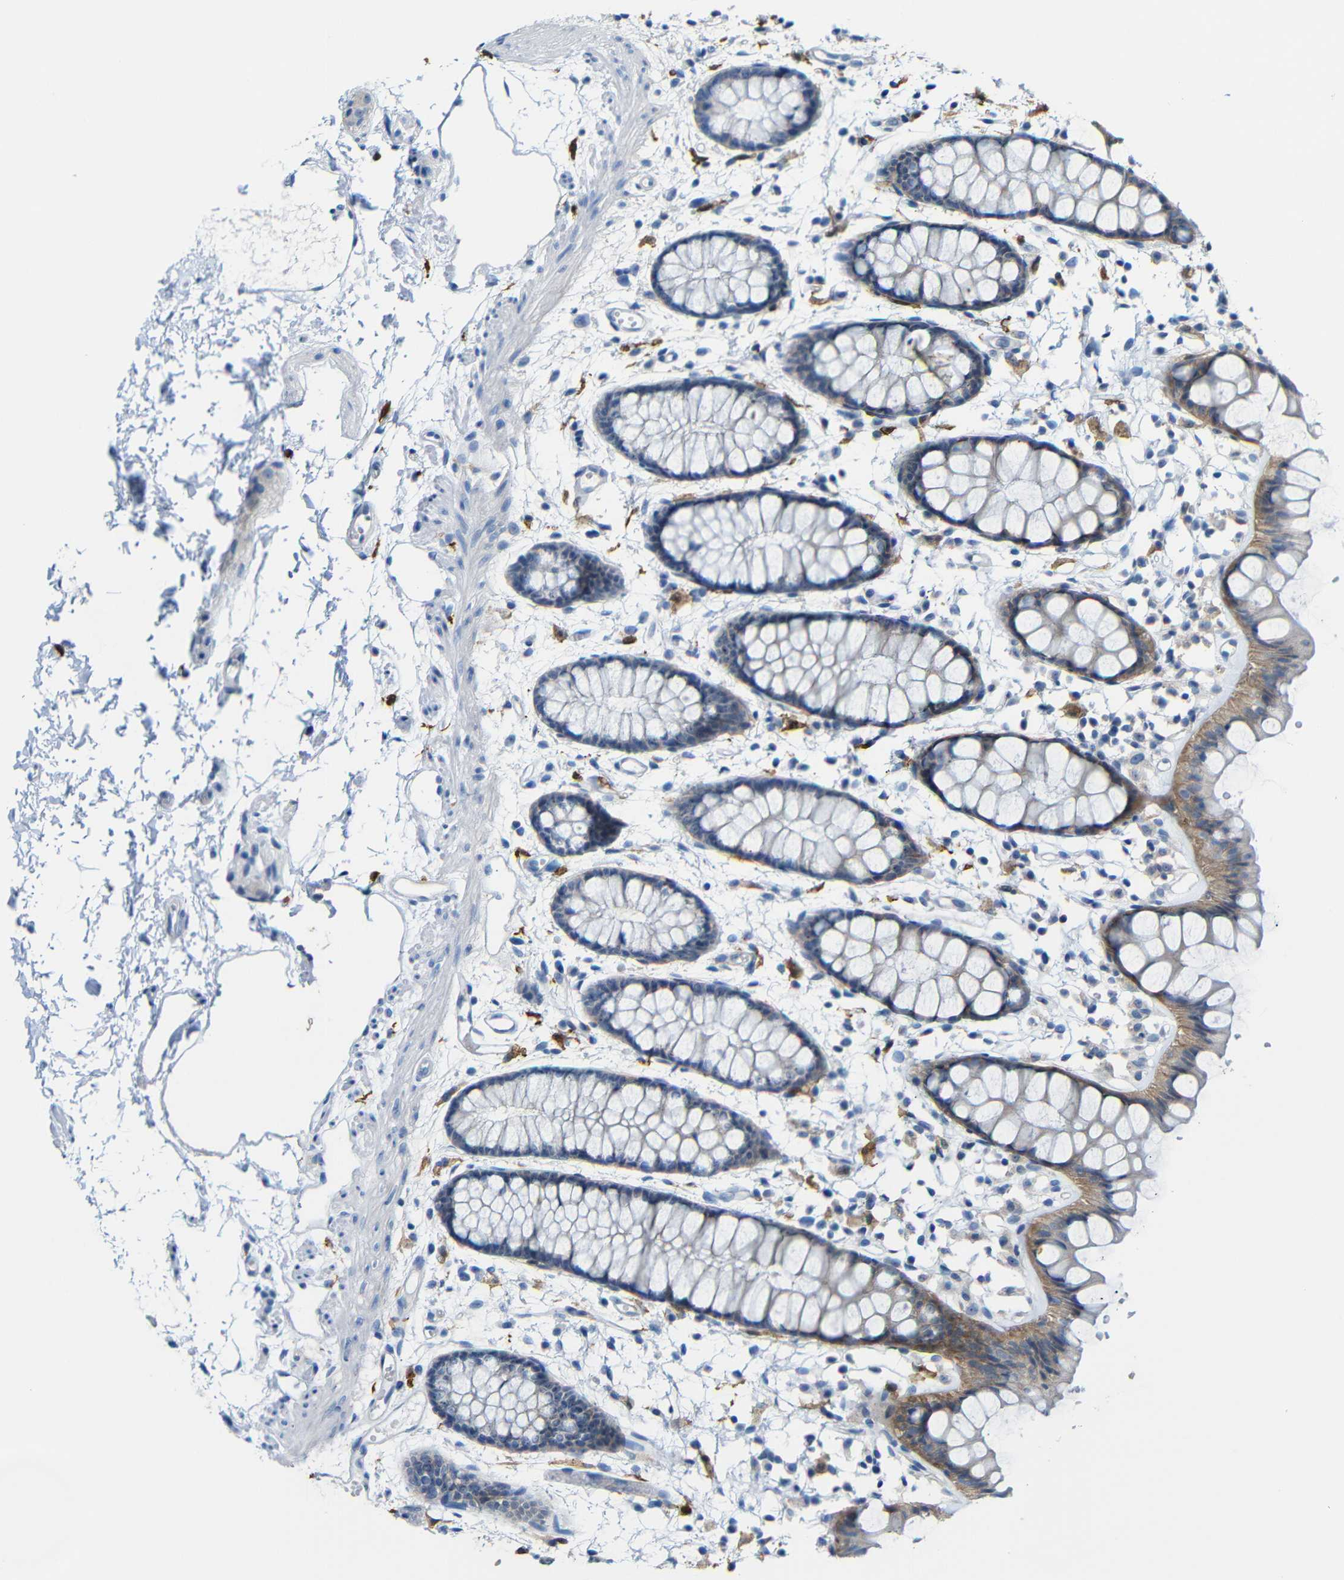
{"staining": {"intensity": "moderate", "quantity": "25%-75%", "location": "cytoplasmic/membranous,nuclear"}, "tissue": "rectum", "cell_type": "Glandular cells", "image_type": "normal", "snomed": [{"axis": "morphology", "description": "Normal tissue, NOS"}, {"axis": "topography", "description": "Rectum"}], "caption": "IHC micrograph of benign rectum stained for a protein (brown), which exhibits medium levels of moderate cytoplasmic/membranous,nuclear positivity in about 25%-75% of glandular cells.", "gene": "C1orf210", "patient": {"sex": "female", "age": 66}}